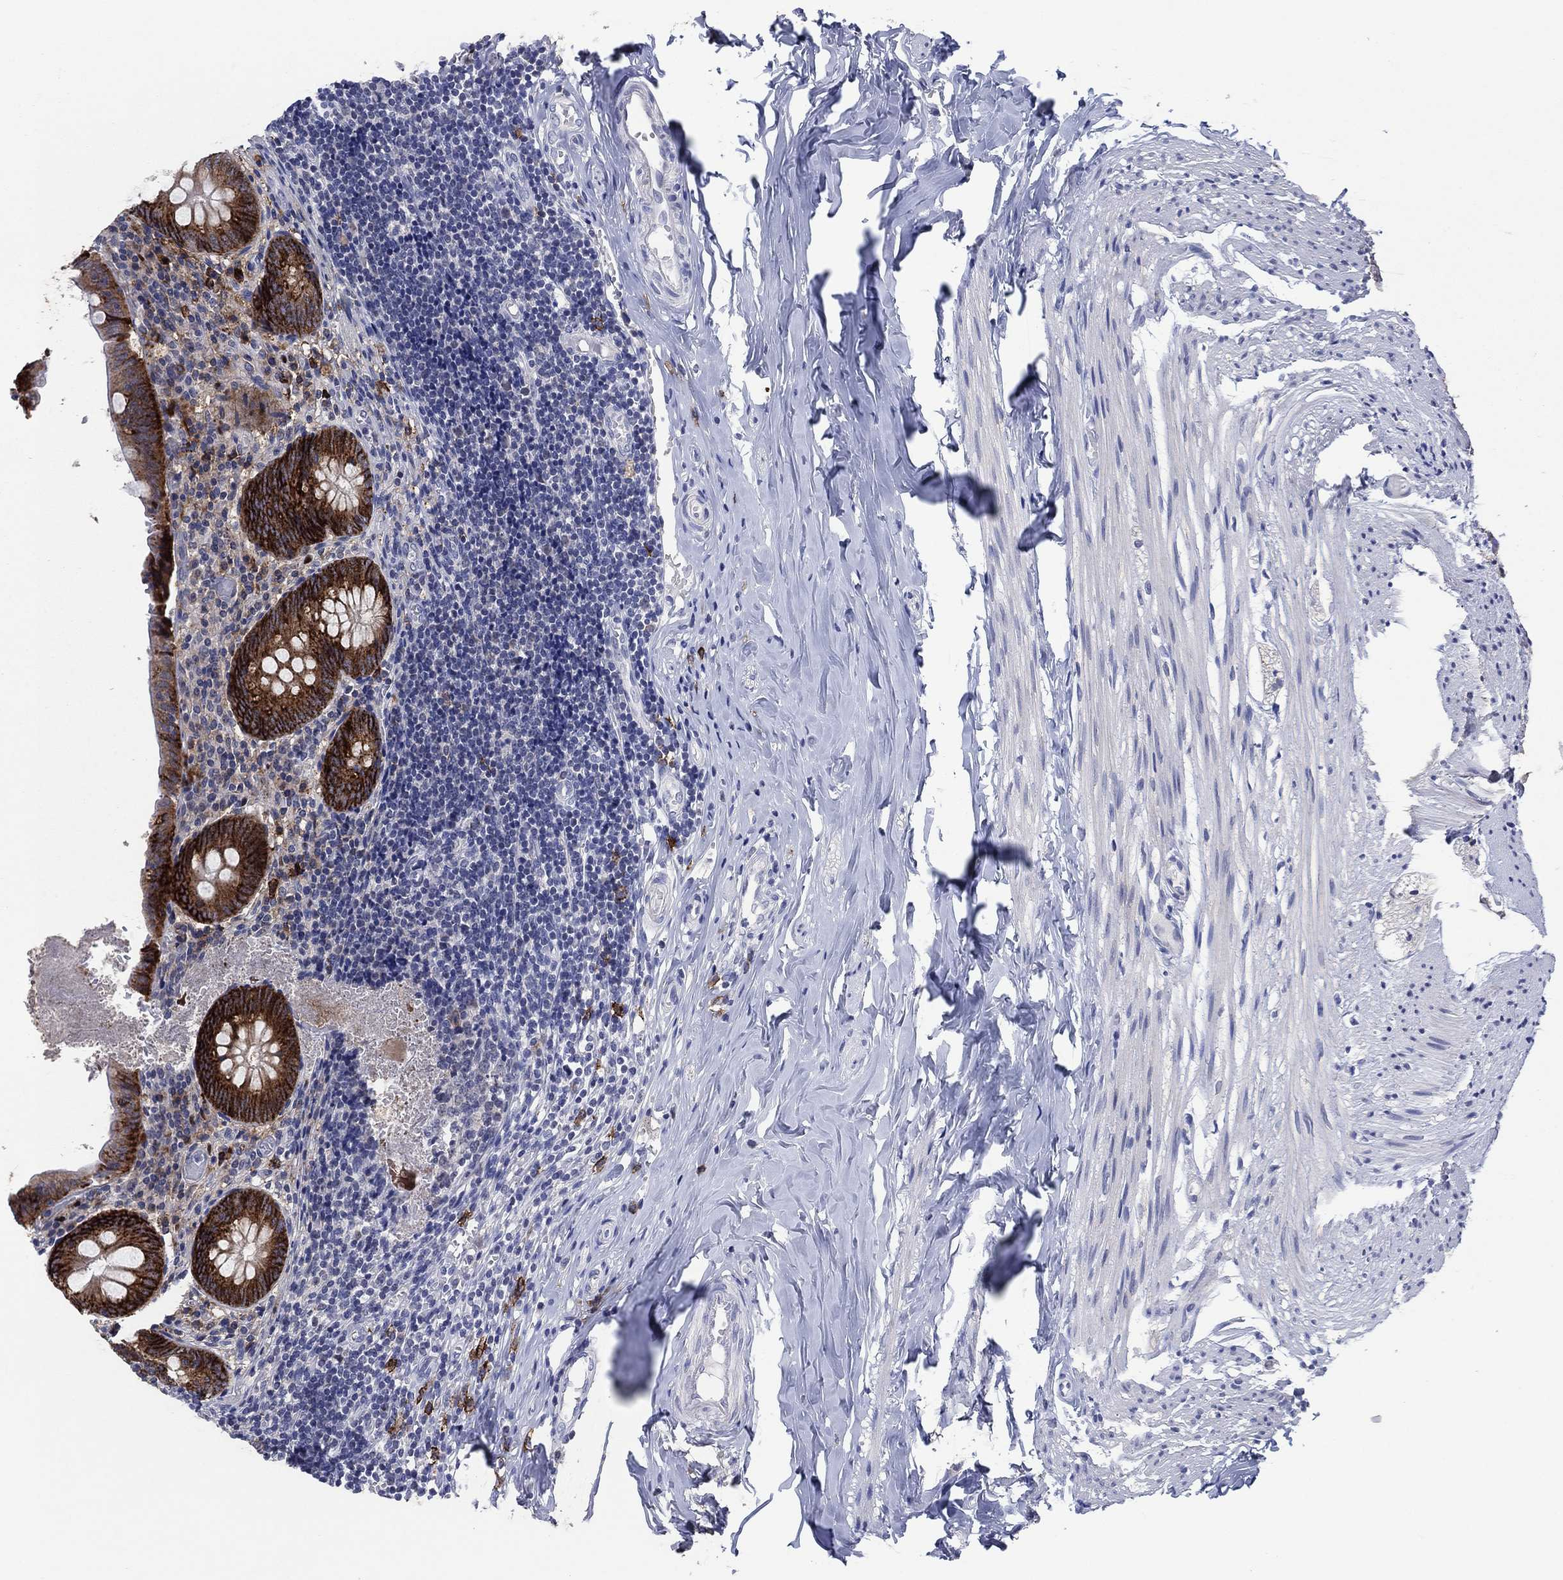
{"staining": {"intensity": "strong", "quantity": ">75%", "location": "cytoplasmic/membranous"}, "tissue": "appendix", "cell_type": "Glandular cells", "image_type": "normal", "snomed": [{"axis": "morphology", "description": "Normal tissue, NOS"}, {"axis": "topography", "description": "Appendix"}], "caption": "Immunohistochemistry (IHC) photomicrograph of normal human appendix stained for a protein (brown), which displays high levels of strong cytoplasmic/membranous expression in approximately >75% of glandular cells.", "gene": "SDC1", "patient": {"sex": "female", "age": 23}}